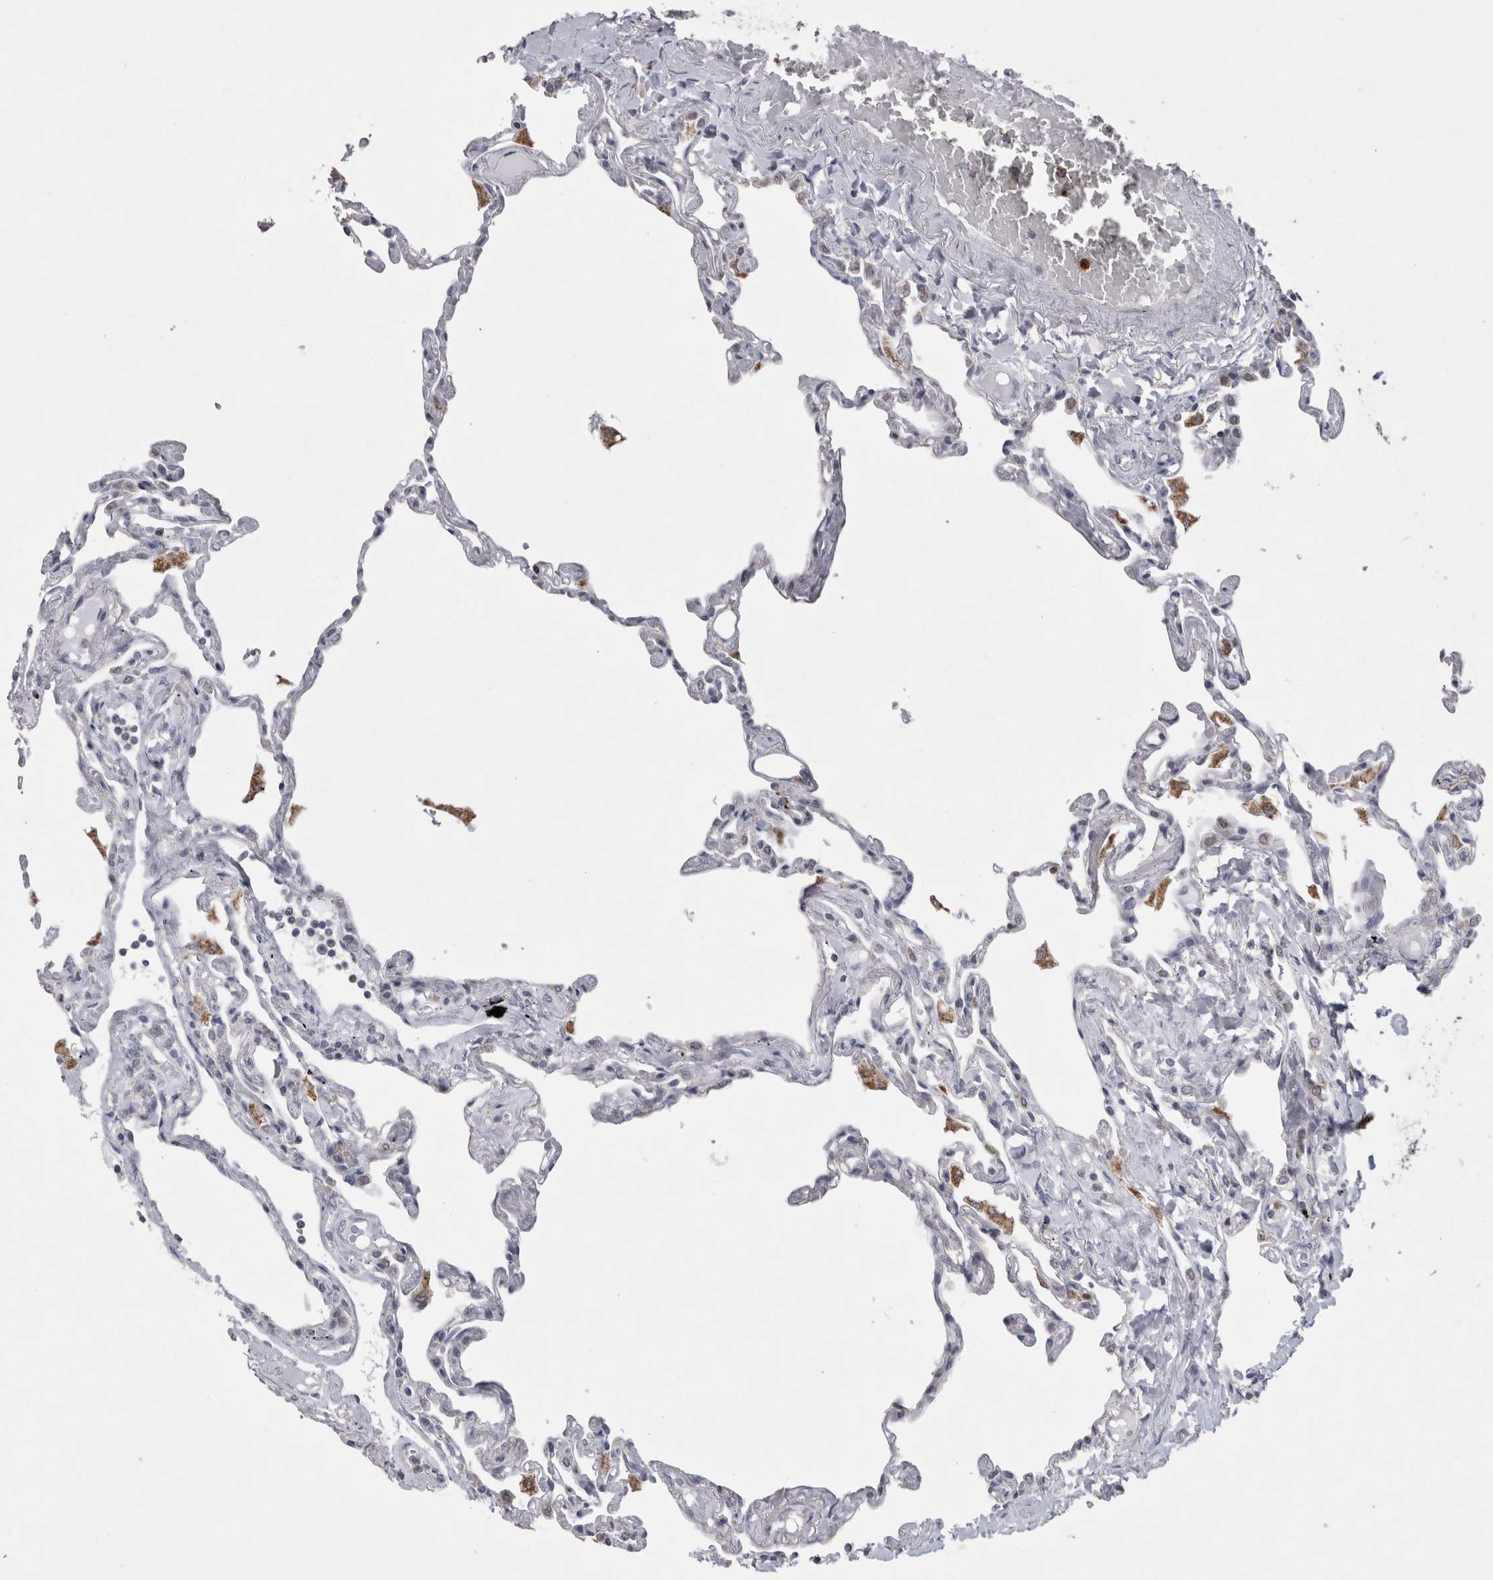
{"staining": {"intensity": "negative", "quantity": "none", "location": "none"}, "tissue": "lung", "cell_type": "Alveolar cells", "image_type": "normal", "snomed": [{"axis": "morphology", "description": "Normal tissue, NOS"}, {"axis": "topography", "description": "Lung"}], "caption": "This is an IHC image of benign human lung. There is no staining in alveolar cells.", "gene": "AGMAT", "patient": {"sex": "female", "age": 67}}